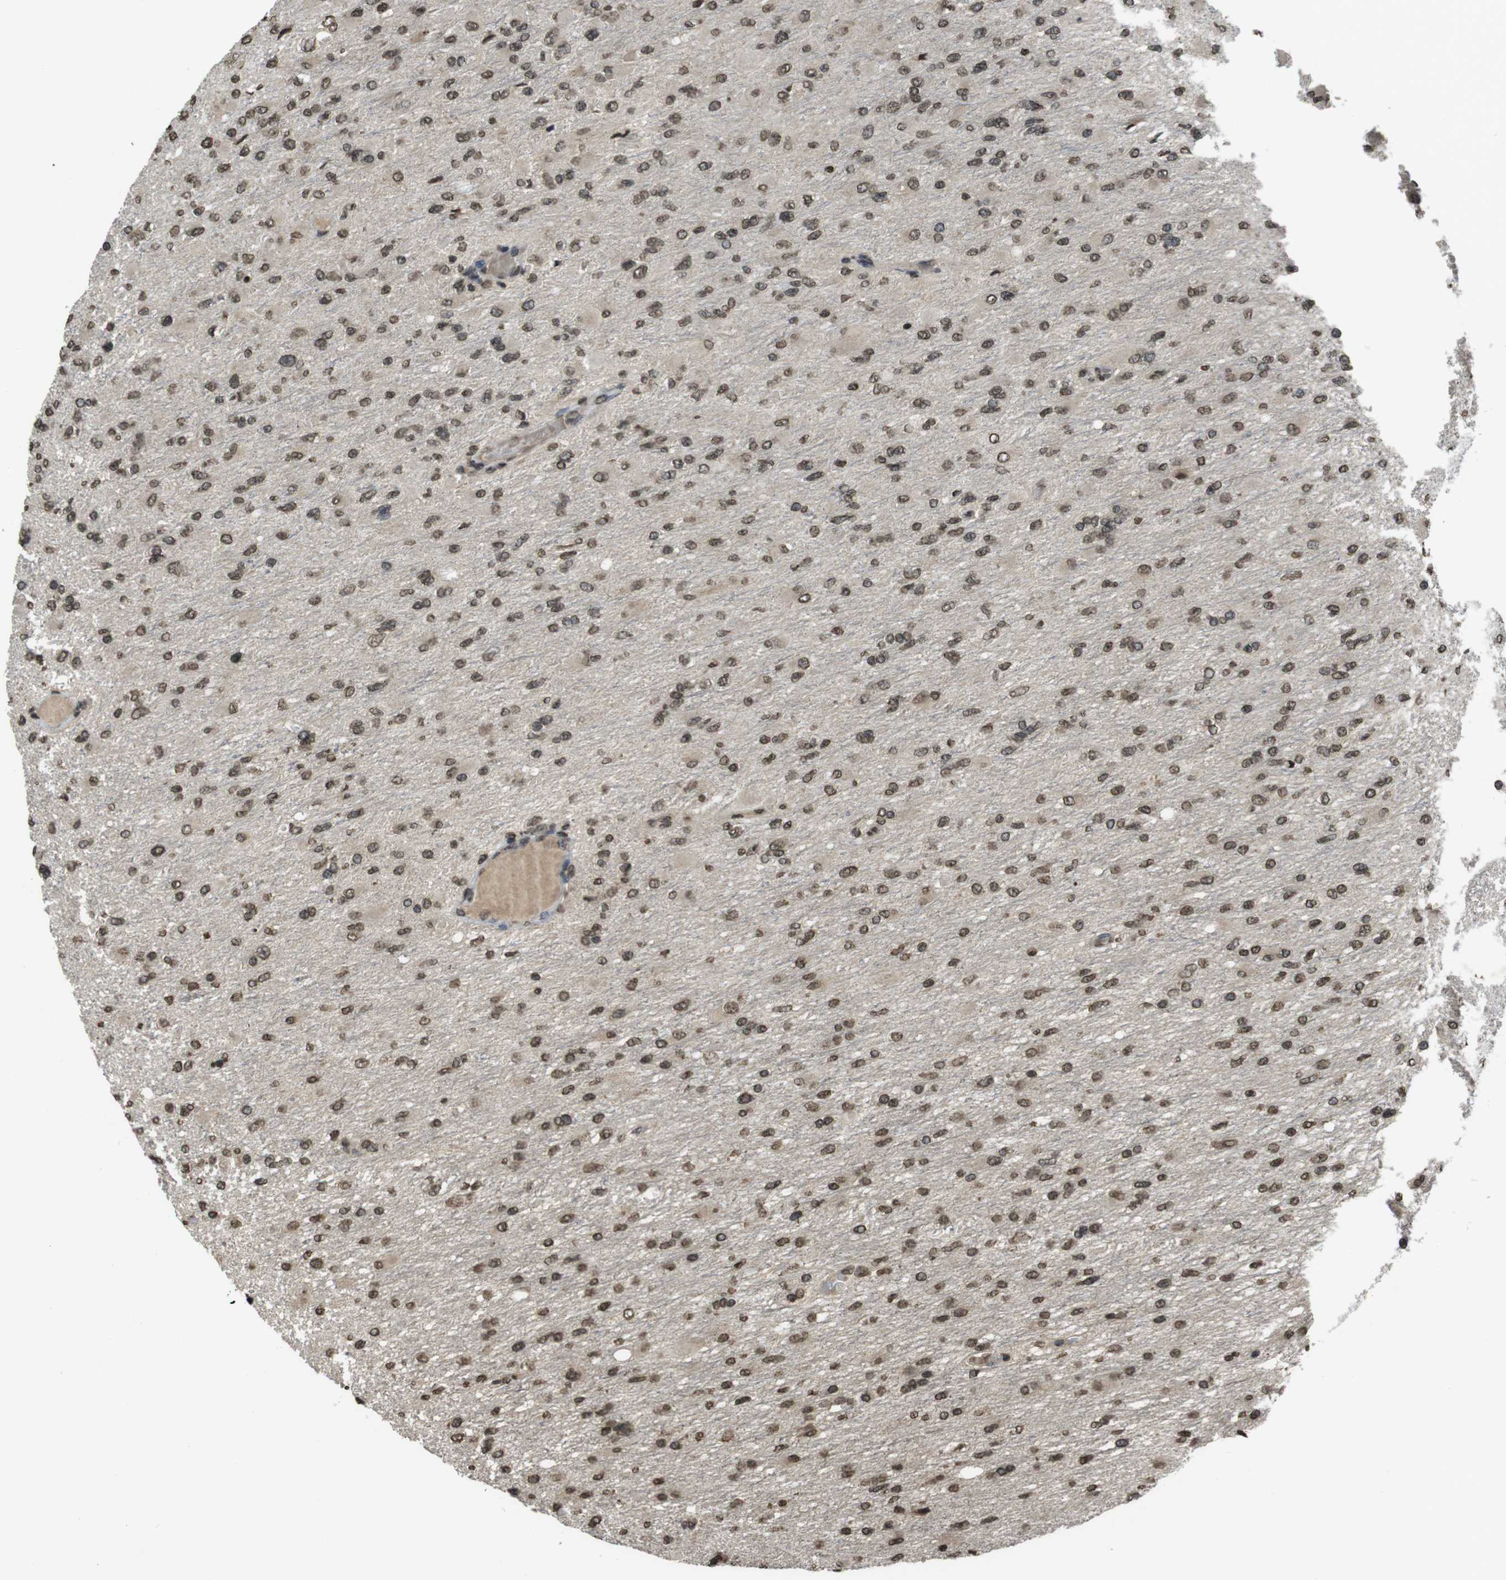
{"staining": {"intensity": "moderate", "quantity": ">75%", "location": "nuclear"}, "tissue": "glioma", "cell_type": "Tumor cells", "image_type": "cancer", "snomed": [{"axis": "morphology", "description": "Glioma, malignant, High grade"}, {"axis": "topography", "description": "Cerebral cortex"}], "caption": "An image showing moderate nuclear staining in about >75% of tumor cells in malignant high-grade glioma, as visualized by brown immunohistochemical staining.", "gene": "MAF", "patient": {"sex": "female", "age": 36}}